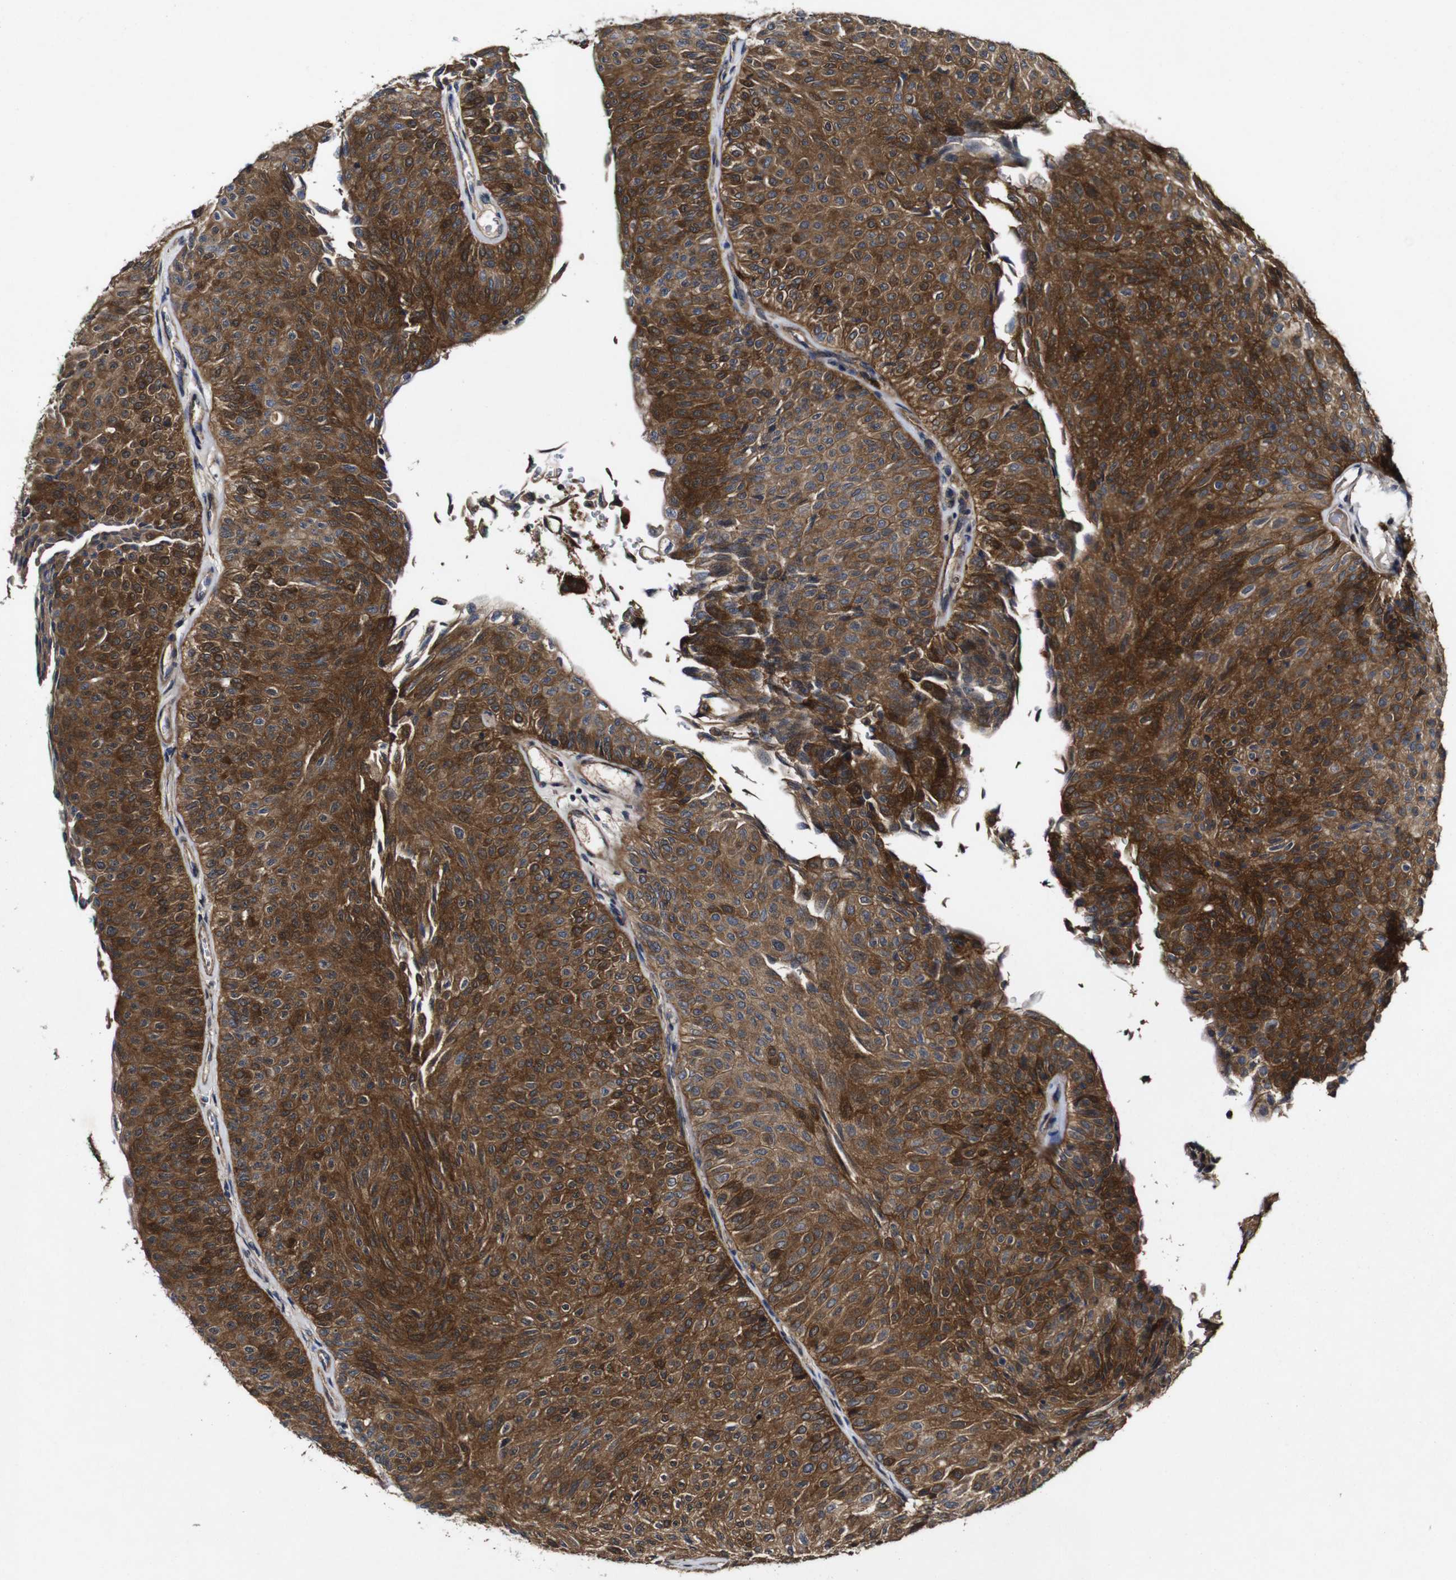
{"staining": {"intensity": "strong", "quantity": ">75%", "location": "cytoplasmic/membranous"}, "tissue": "urothelial cancer", "cell_type": "Tumor cells", "image_type": "cancer", "snomed": [{"axis": "morphology", "description": "Urothelial carcinoma, Low grade"}, {"axis": "topography", "description": "Urinary bladder"}], "caption": "There is high levels of strong cytoplasmic/membranous positivity in tumor cells of urothelial cancer, as demonstrated by immunohistochemical staining (brown color).", "gene": "GSDME", "patient": {"sex": "male", "age": 78}}